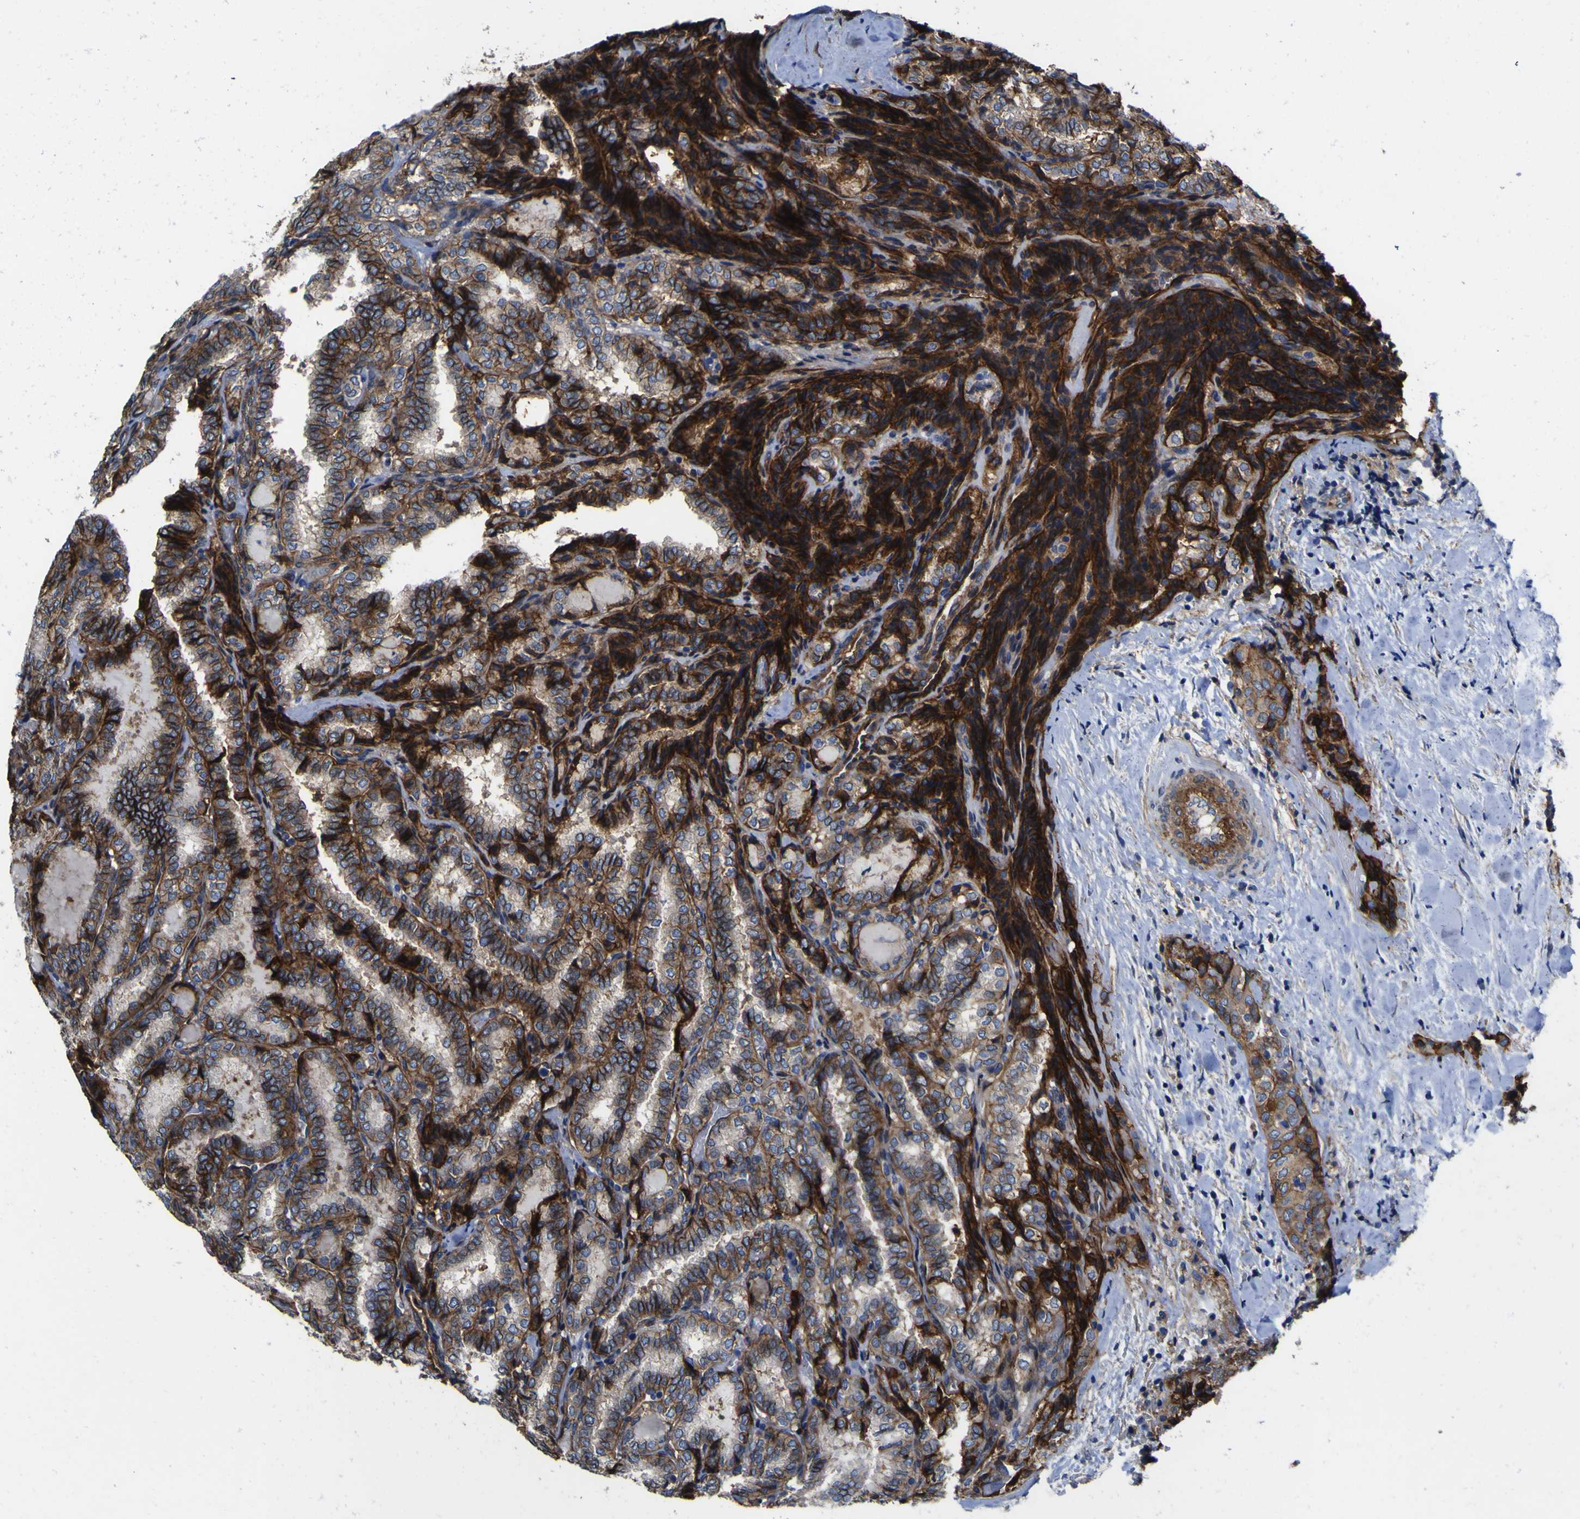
{"staining": {"intensity": "moderate", "quantity": ">75%", "location": "cytoplasmic/membranous"}, "tissue": "thyroid cancer", "cell_type": "Tumor cells", "image_type": "cancer", "snomed": [{"axis": "morphology", "description": "Normal tissue, NOS"}, {"axis": "morphology", "description": "Papillary adenocarcinoma, NOS"}, {"axis": "topography", "description": "Thyroid gland"}], "caption": "The photomicrograph exhibits staining of thyroid cancer (papillary adenocarcinoma), revealing moderate cytoplasmic/membranous protein positivity (brown color) within tumor cells.", "gene": "CD151", "patient": {"sex": "female", "age": 30}}